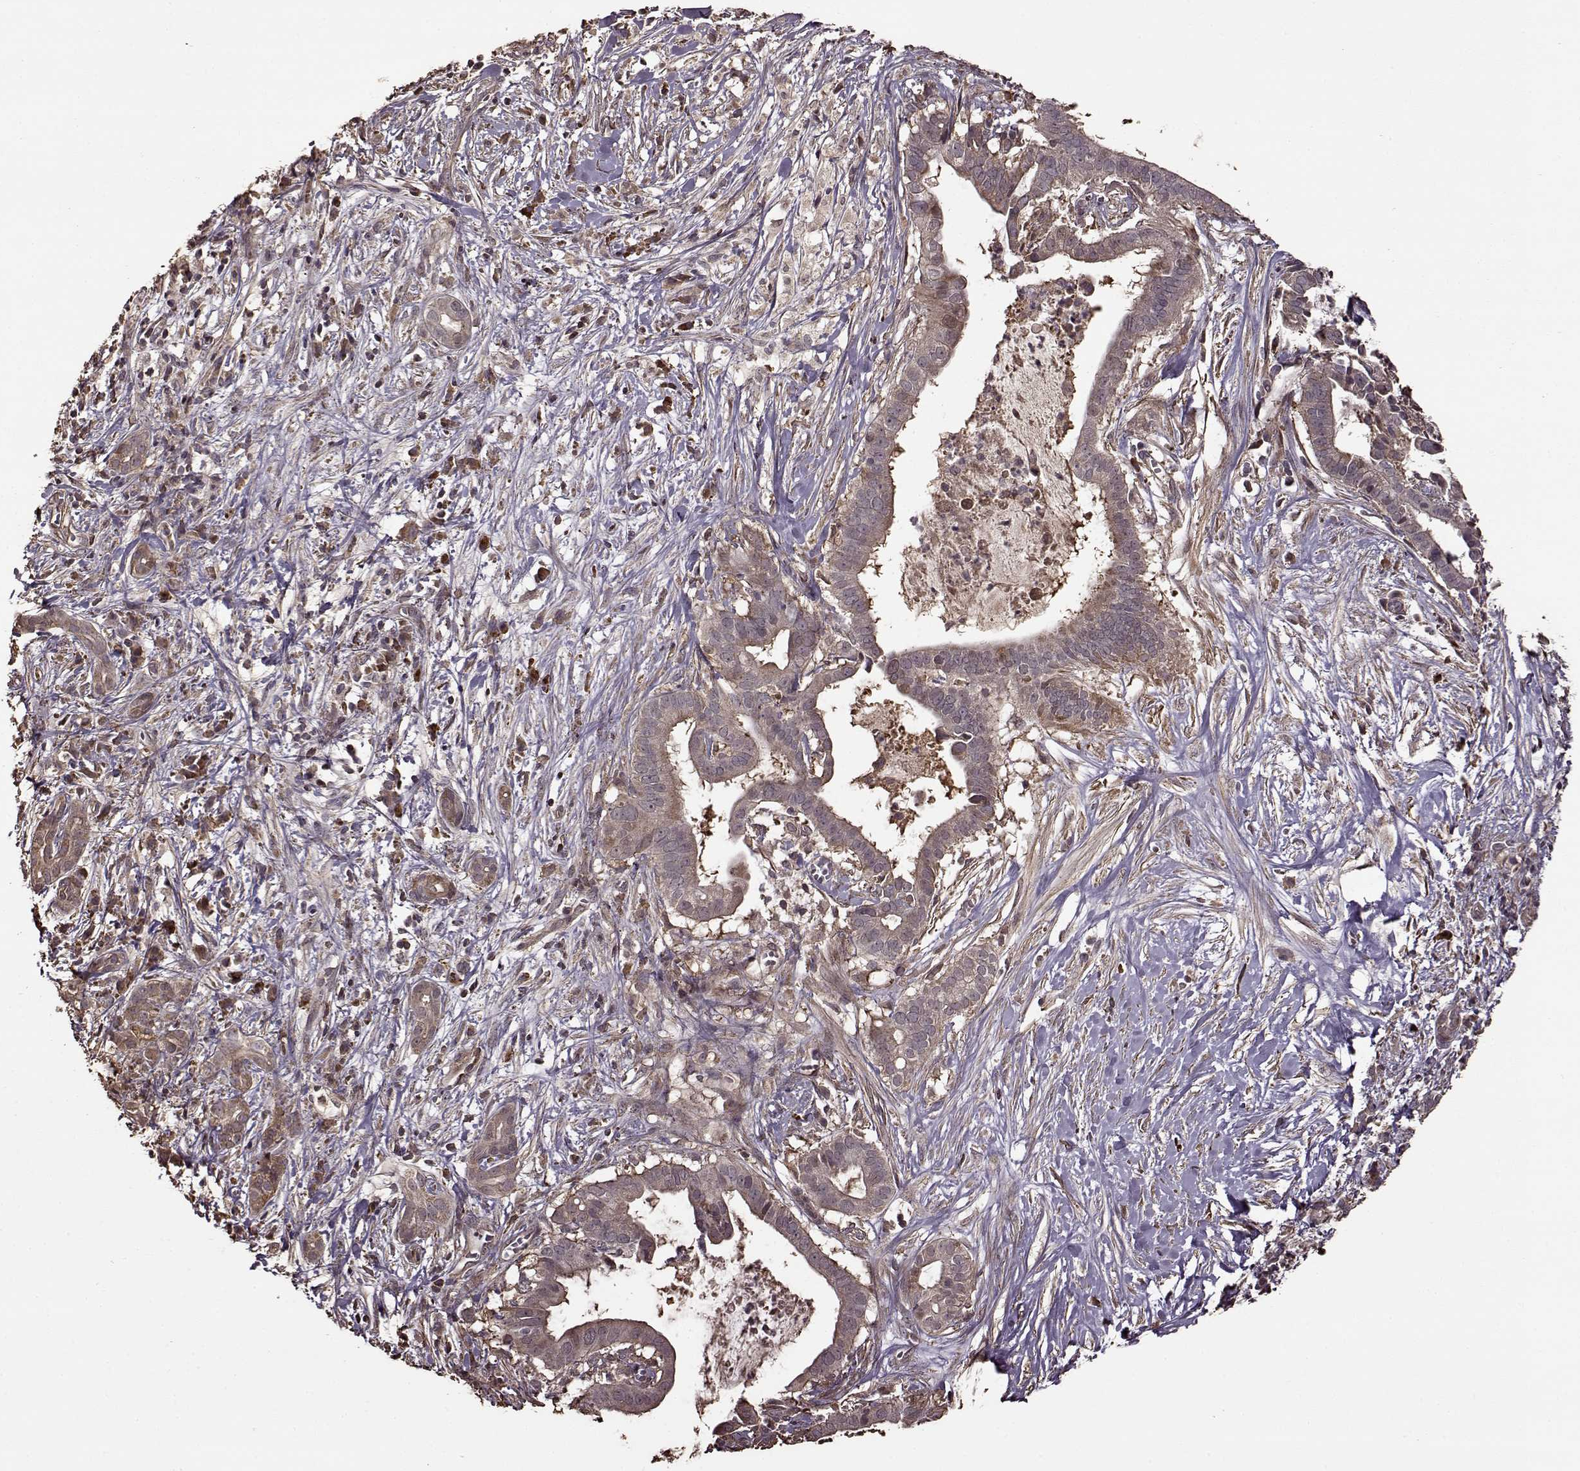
{"staining": {"intensity": "weak", "quantity": "<25%", "location": "cytoplasmic/membranous"}, "tissue": "pancreatic cancer", "cell_type": "Tumor cells", "image_type": "cancer", "snomed": [{"axis": "morphology", "description": "Adenocarcinoma, NOS"}, {"axis": "topography", "description": "Pancreas"}], "caption": "A micrograph of human pancreatic adenocarcinoma is negative for staining in tumor cells.", "gene": "FBXW11", "patient": {"sex": "male", "age": 61}}